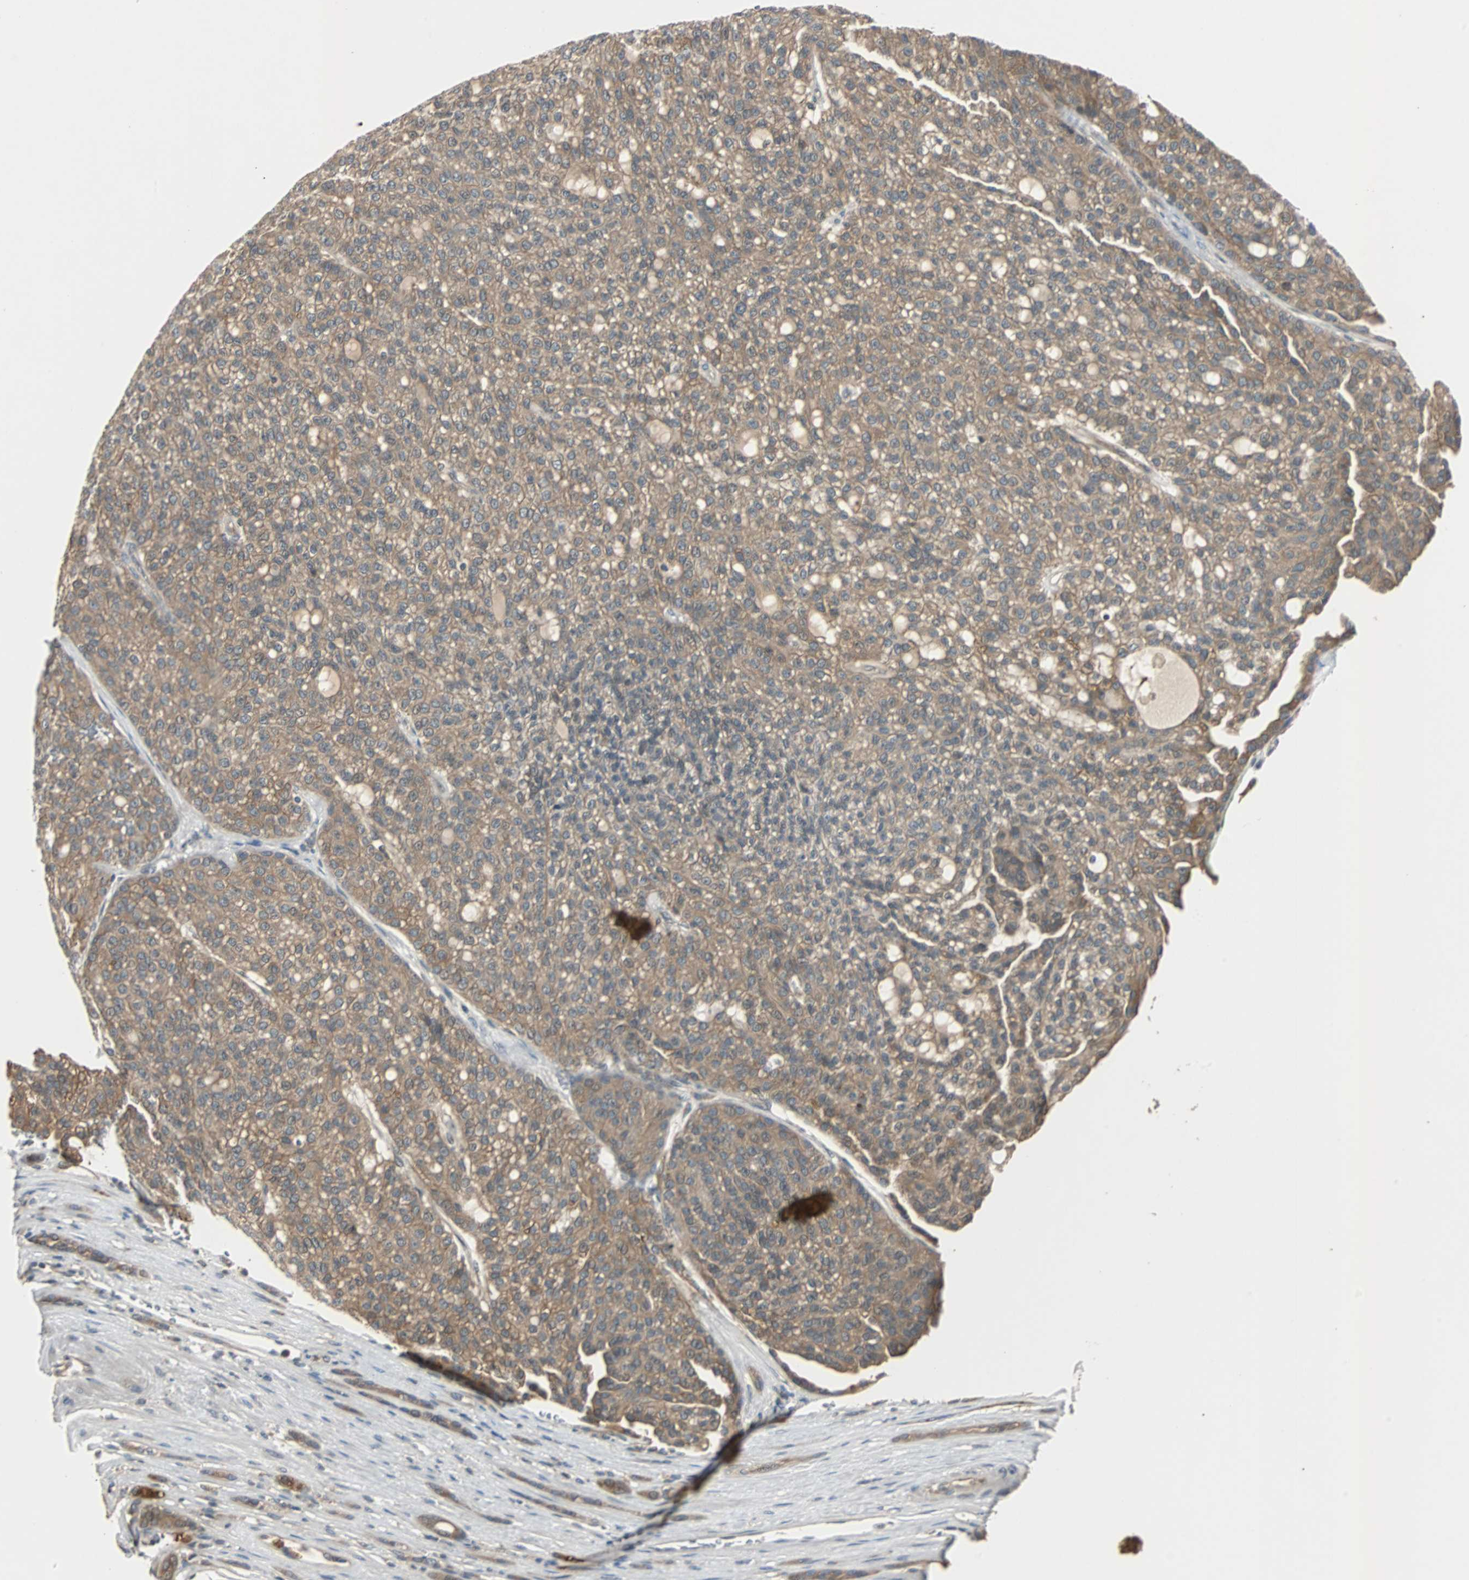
{"staining": {"intensity": "moderate", "quantity": ">75%", "location": "cytoplasmic/membranous"}, "tissue": "renal cancer", "cell_type": "Tumor cells", "image_type": "cancer", "snomed": [{"axis": "morphology", "description": "Adenocarcinoma, NOS"}, {"axis": "topography", "description": "Kidney"}], "caption": "Protein analysis of renal adenocarcinoma tissue displays moderate cytoplasmic/membranous expression in approximately >75% of tumor cells.", "gene": "ARF1", "patient": {"sex": "male", "age": 63}}